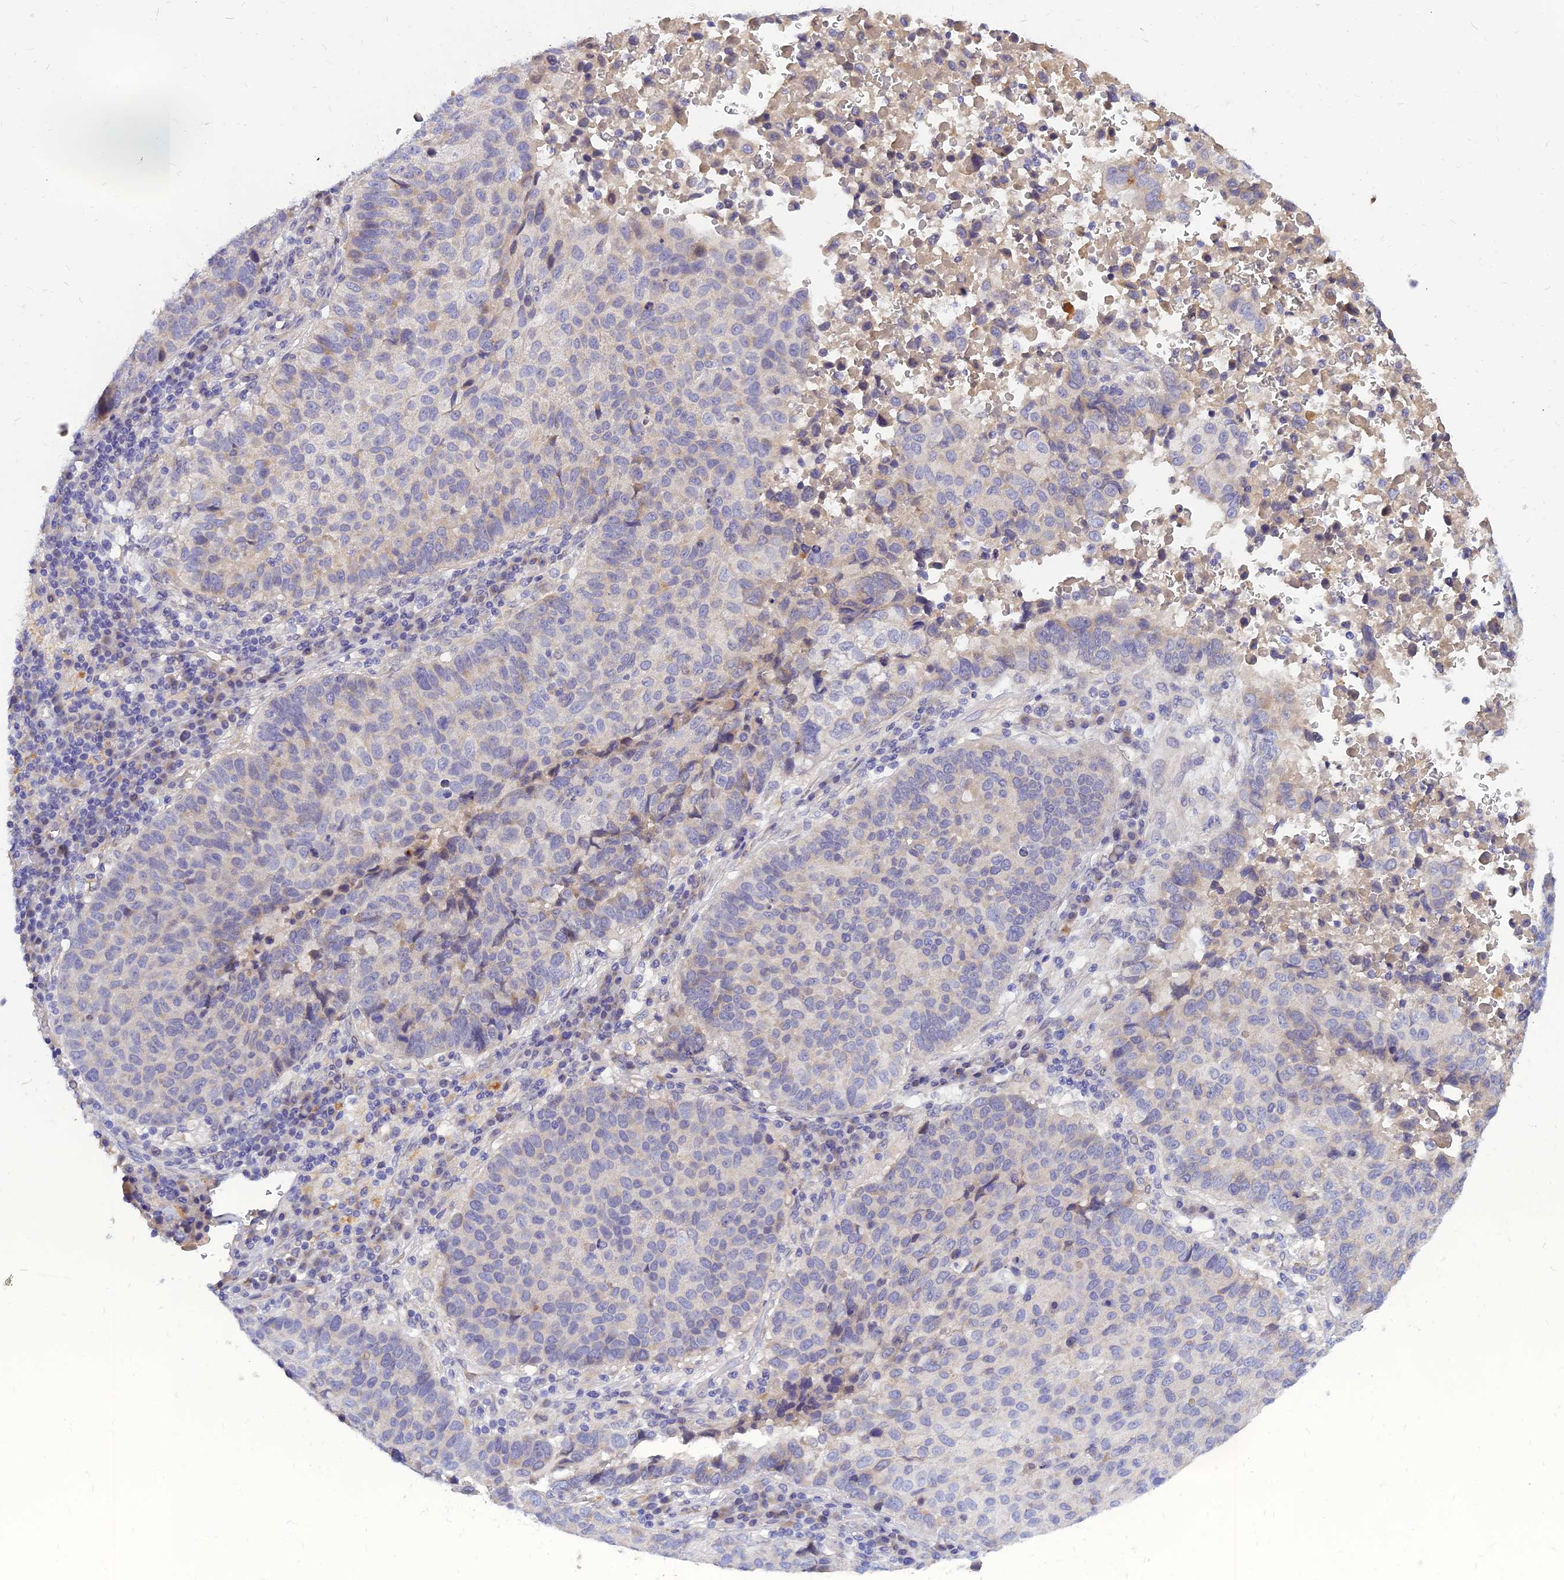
{"staining": {"intensity": "negative", "quantity": "none", "location": "none"}, "tissue": "lung cancer", "cell_type": "Tumor cells", "image_type": "cancer", "snomed": [{"axis": "morphology", "description": "Squamous cell carcinoma, NOS"}, {"axis": "topography", "description": "Lung"}], "caption": "Tumor cells are negative for brown protein staining in squamous cell carcinoma (lung).", "gene": "ANKS4B", "patient": {"sex": "male", "age": 73}}